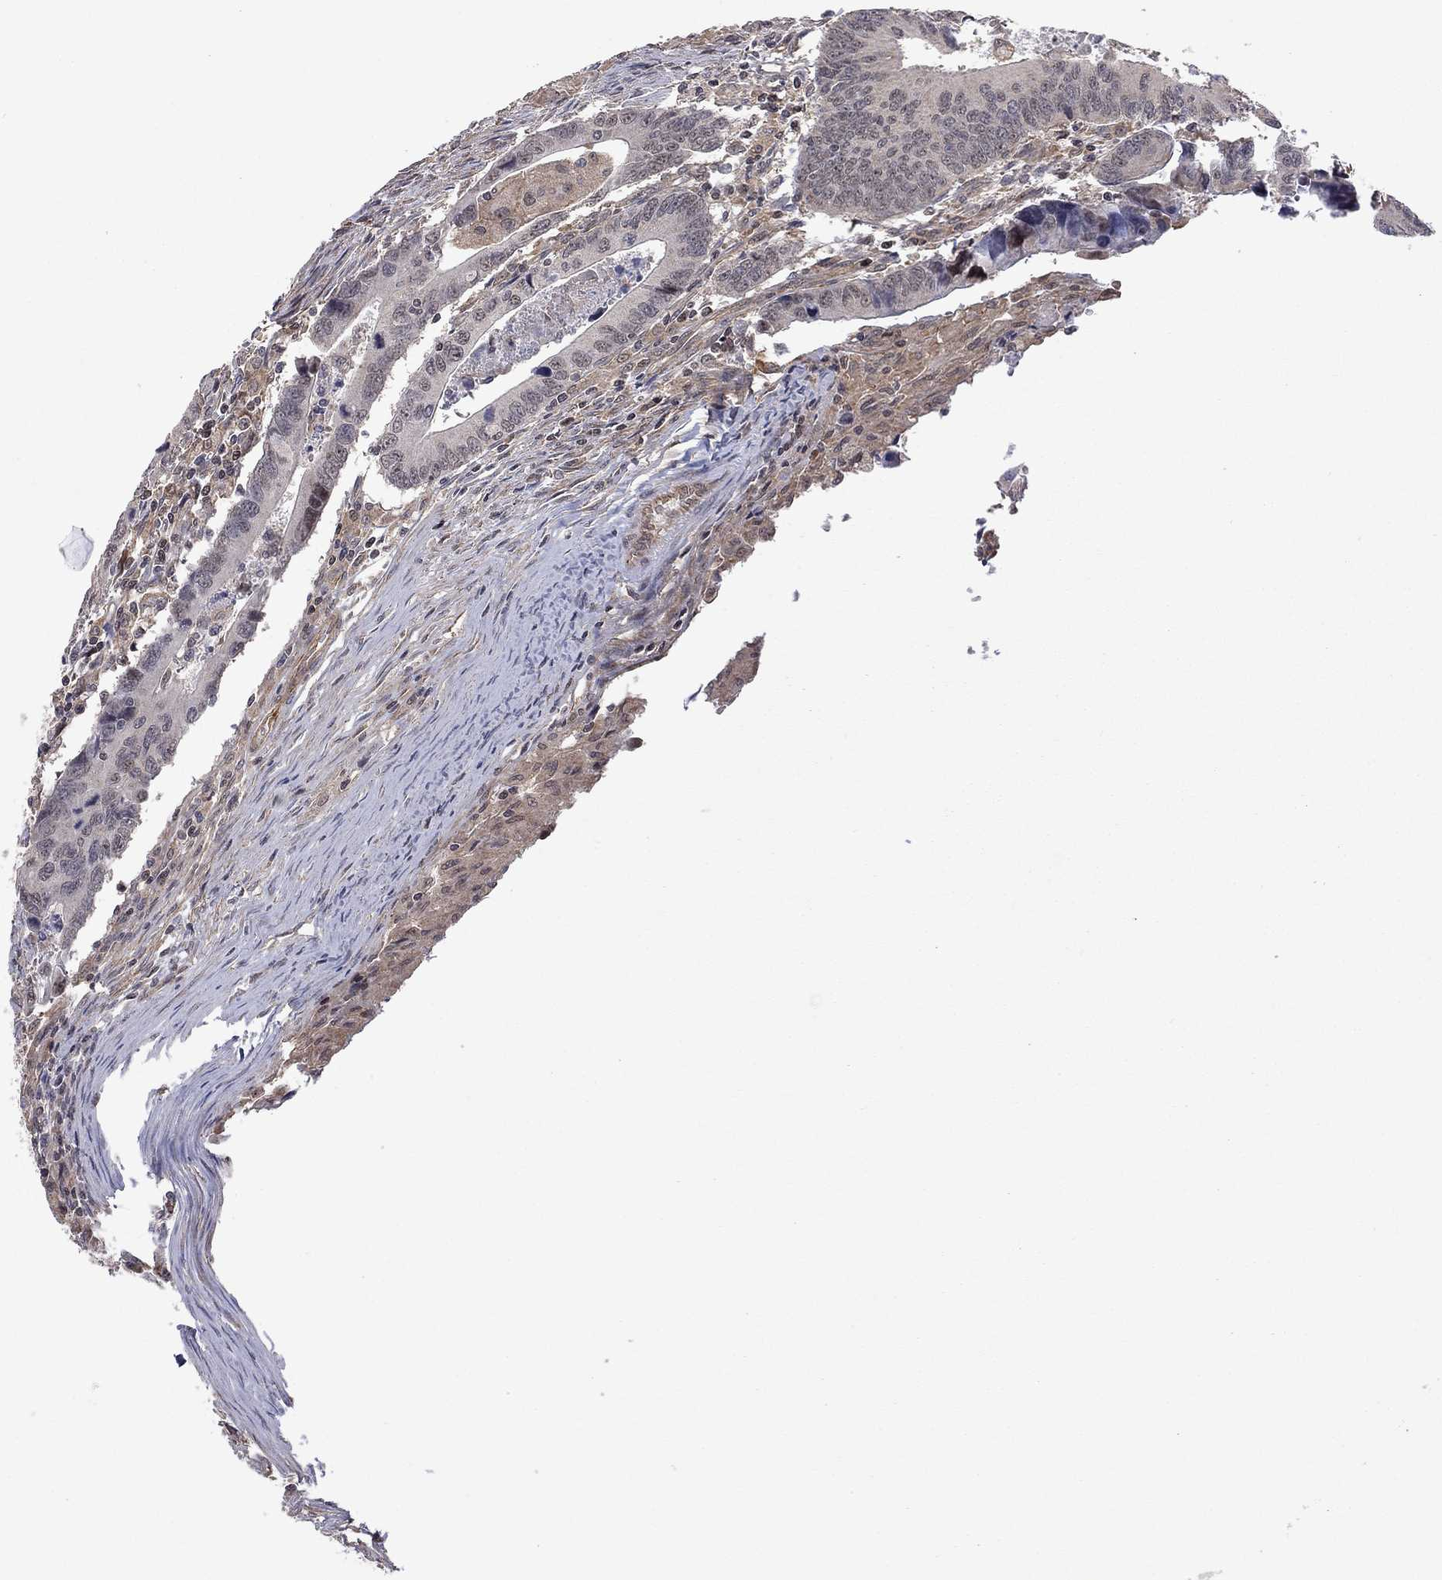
{"staining": {"intensity": "negative", "quantity": "none", "location": "none"}, "tissue": "colorectal cancer", "cell_type": "Tumor cells", "image_type": "cancer", "snomed": [{"axis": "morphology", "description": "Adenocarcinoma, NOS"}, {"axis": "topography", "description": "Rectum"}], "caption": "Immunohistochemistry histopathology image of human colorectal cancer stained for a protein (brown), which displays no staining in tumor cells.", "gene": "TDP1", "patient": {"sex": "male", "age": 67}}